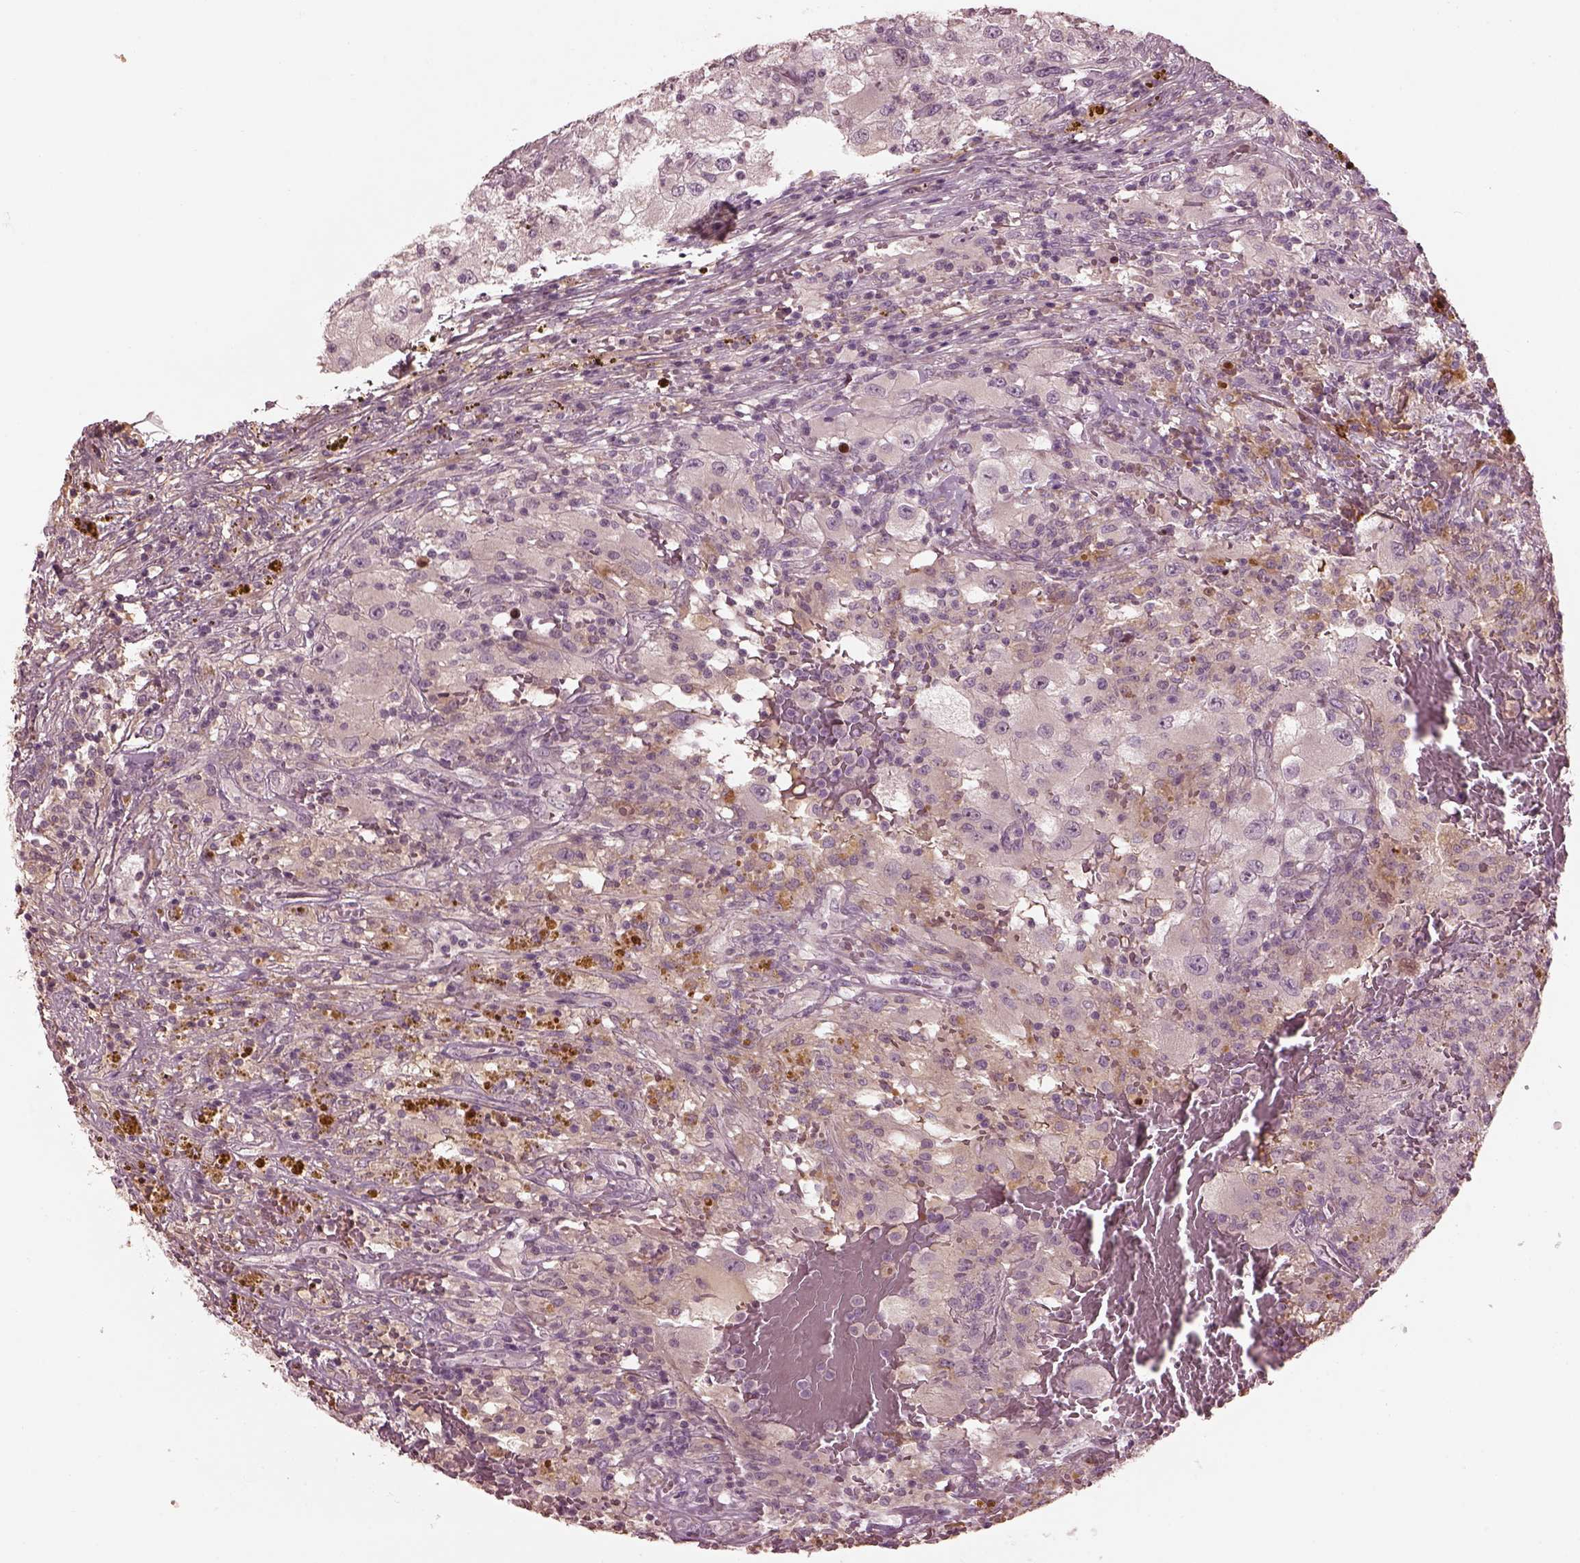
{"staining": {"intensity": "negative", "quantity": "none", "location": "none"}, "tissue": "renal cancer", "cell_type": "Tumor cells", "image_type": "cancer", "snomed": [{"axis": "morphology", "description": "Adenocarcinoma, NOS"}, {"axis": "topography", "description": "Kidney"}], "caption": "Micrograph shows no significant protein expression in tumor cells of renal adenocarcinoma.", "gene": "EFEMP1", "patient": {"sex": "female", "age": 67}}